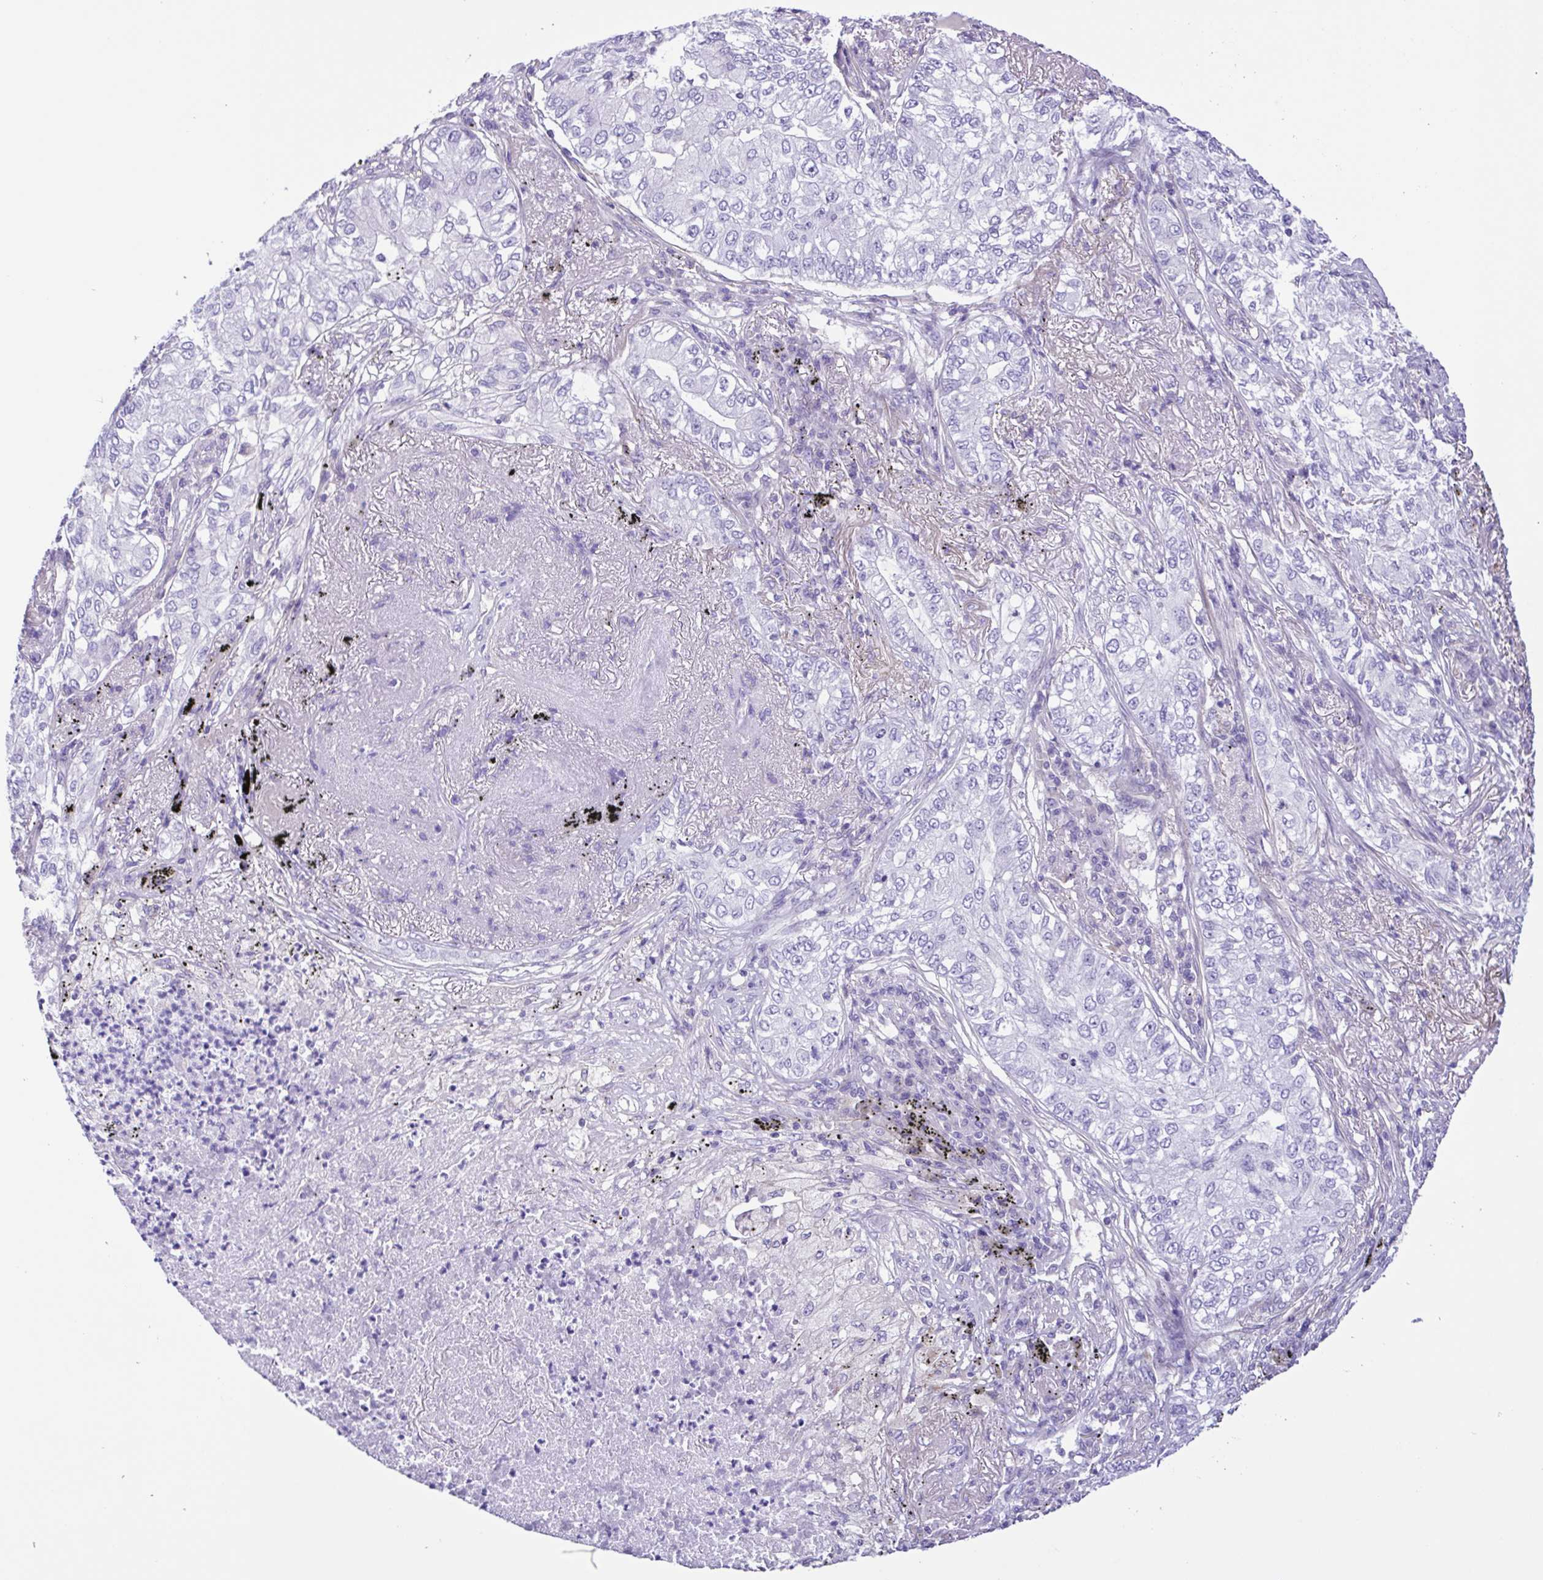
{"staining": {"intensity": "negative", "quantity": "none", "location": "none"}, "tissue": "lung cancer", "cell_type": "Tumor cells", "image_type": "cancer", "snomed": [{"axis": "morphology", "description": "Adenocarcinoma, NOS"}, {"axis": "topography", "description": "Lung"}], "caption": "Lung cancer (adenocarcinoma) stained for a protein using immunohistochemistry (IHC) exhibits no expression tumor cells.", "gene": "ISM2", "patient": {"sex": "female", "age": 73}}